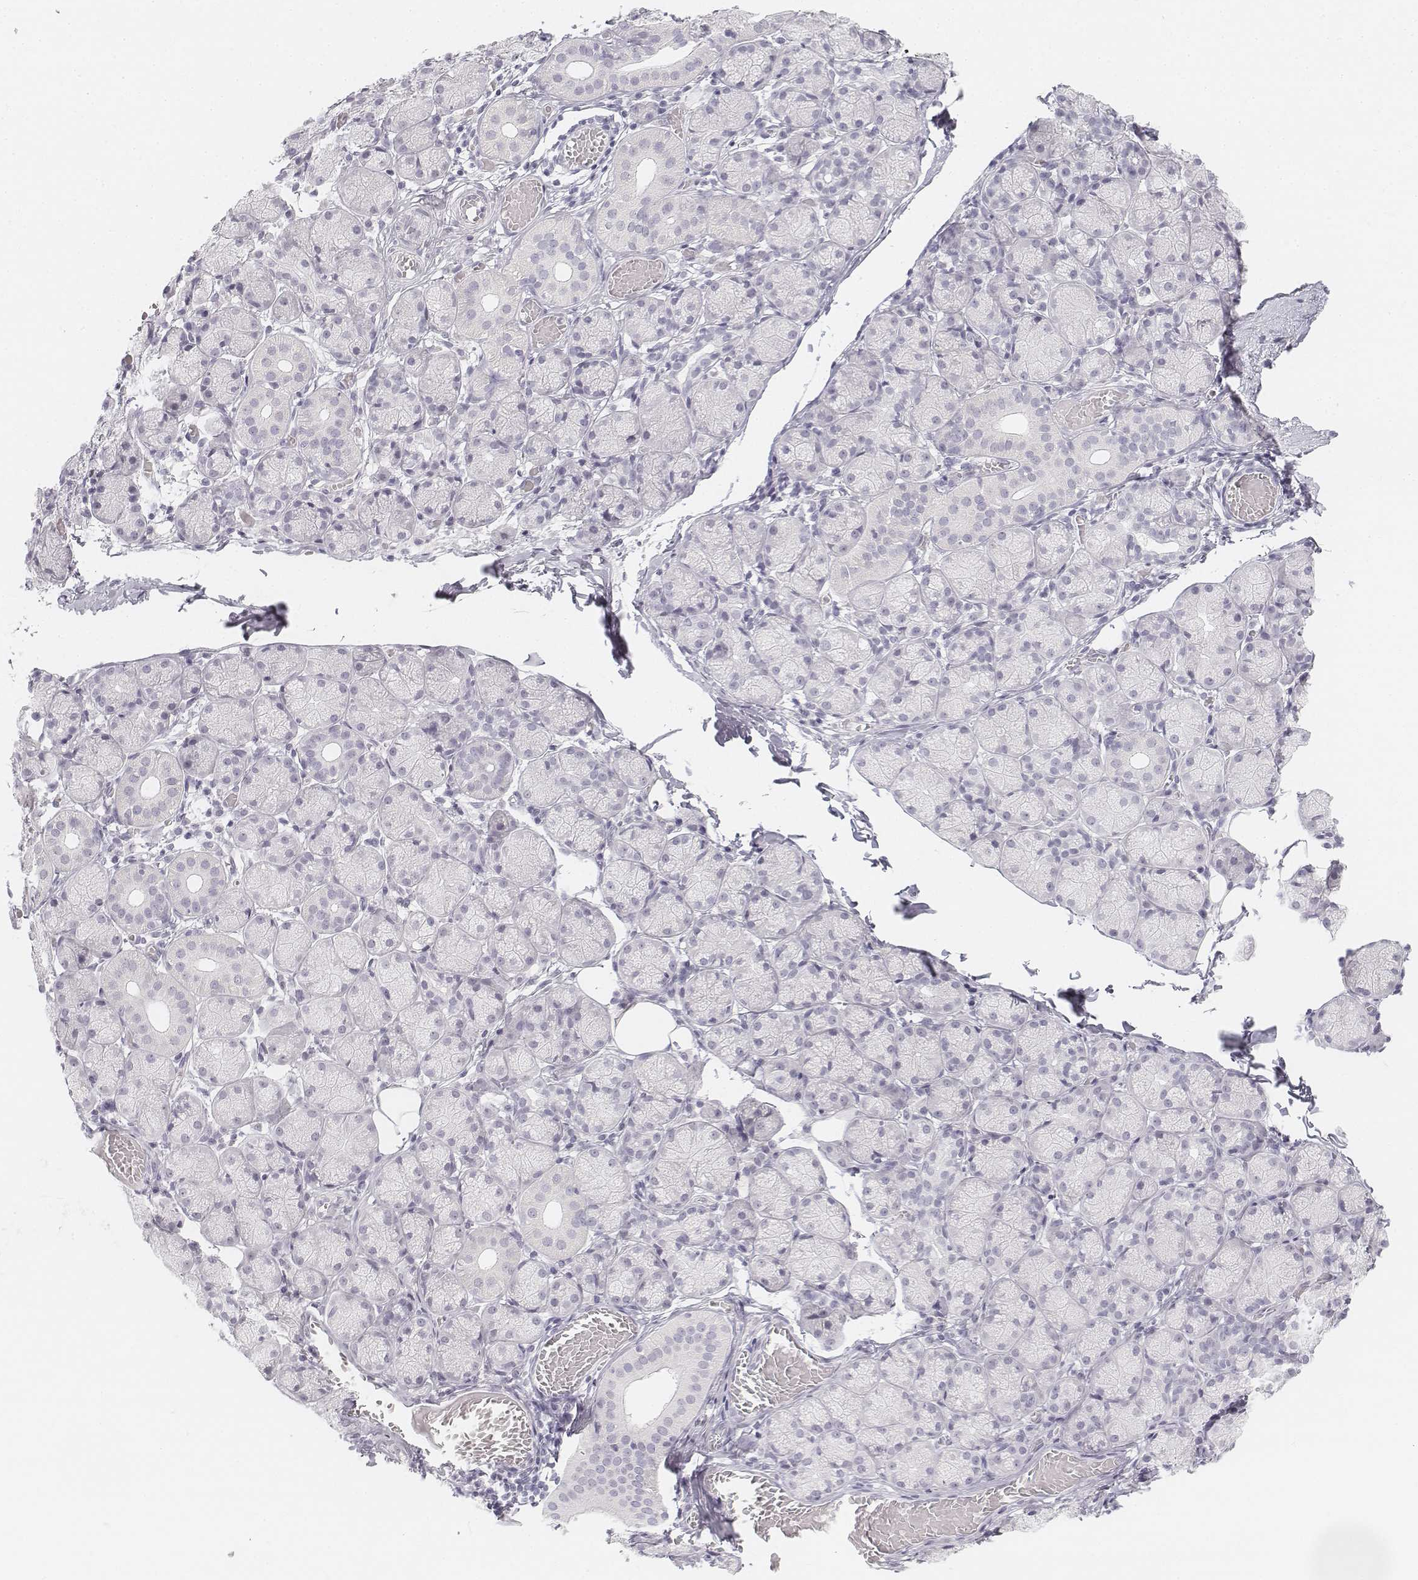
{"staining": {"intensity": "negative", "quantity": "none", "location": "none"}, "tissue": "salivary gland", "cell_type": "Glandular cells", "image_type": "normal", "snomed": [{"axis": "morphology", "description": "Normal tissue, NOS"}, {"axis": "topography", "description": "Salivary gland"}, {"axis": "topography", "description": "Peripheral nerve tissue"}], "caption": "Photomicrograph shows no significant protein staining in glandular cells of unremarkable salivary gland.", "gene": "KRT25", "patient": {"sex": "female", "age": 24}}